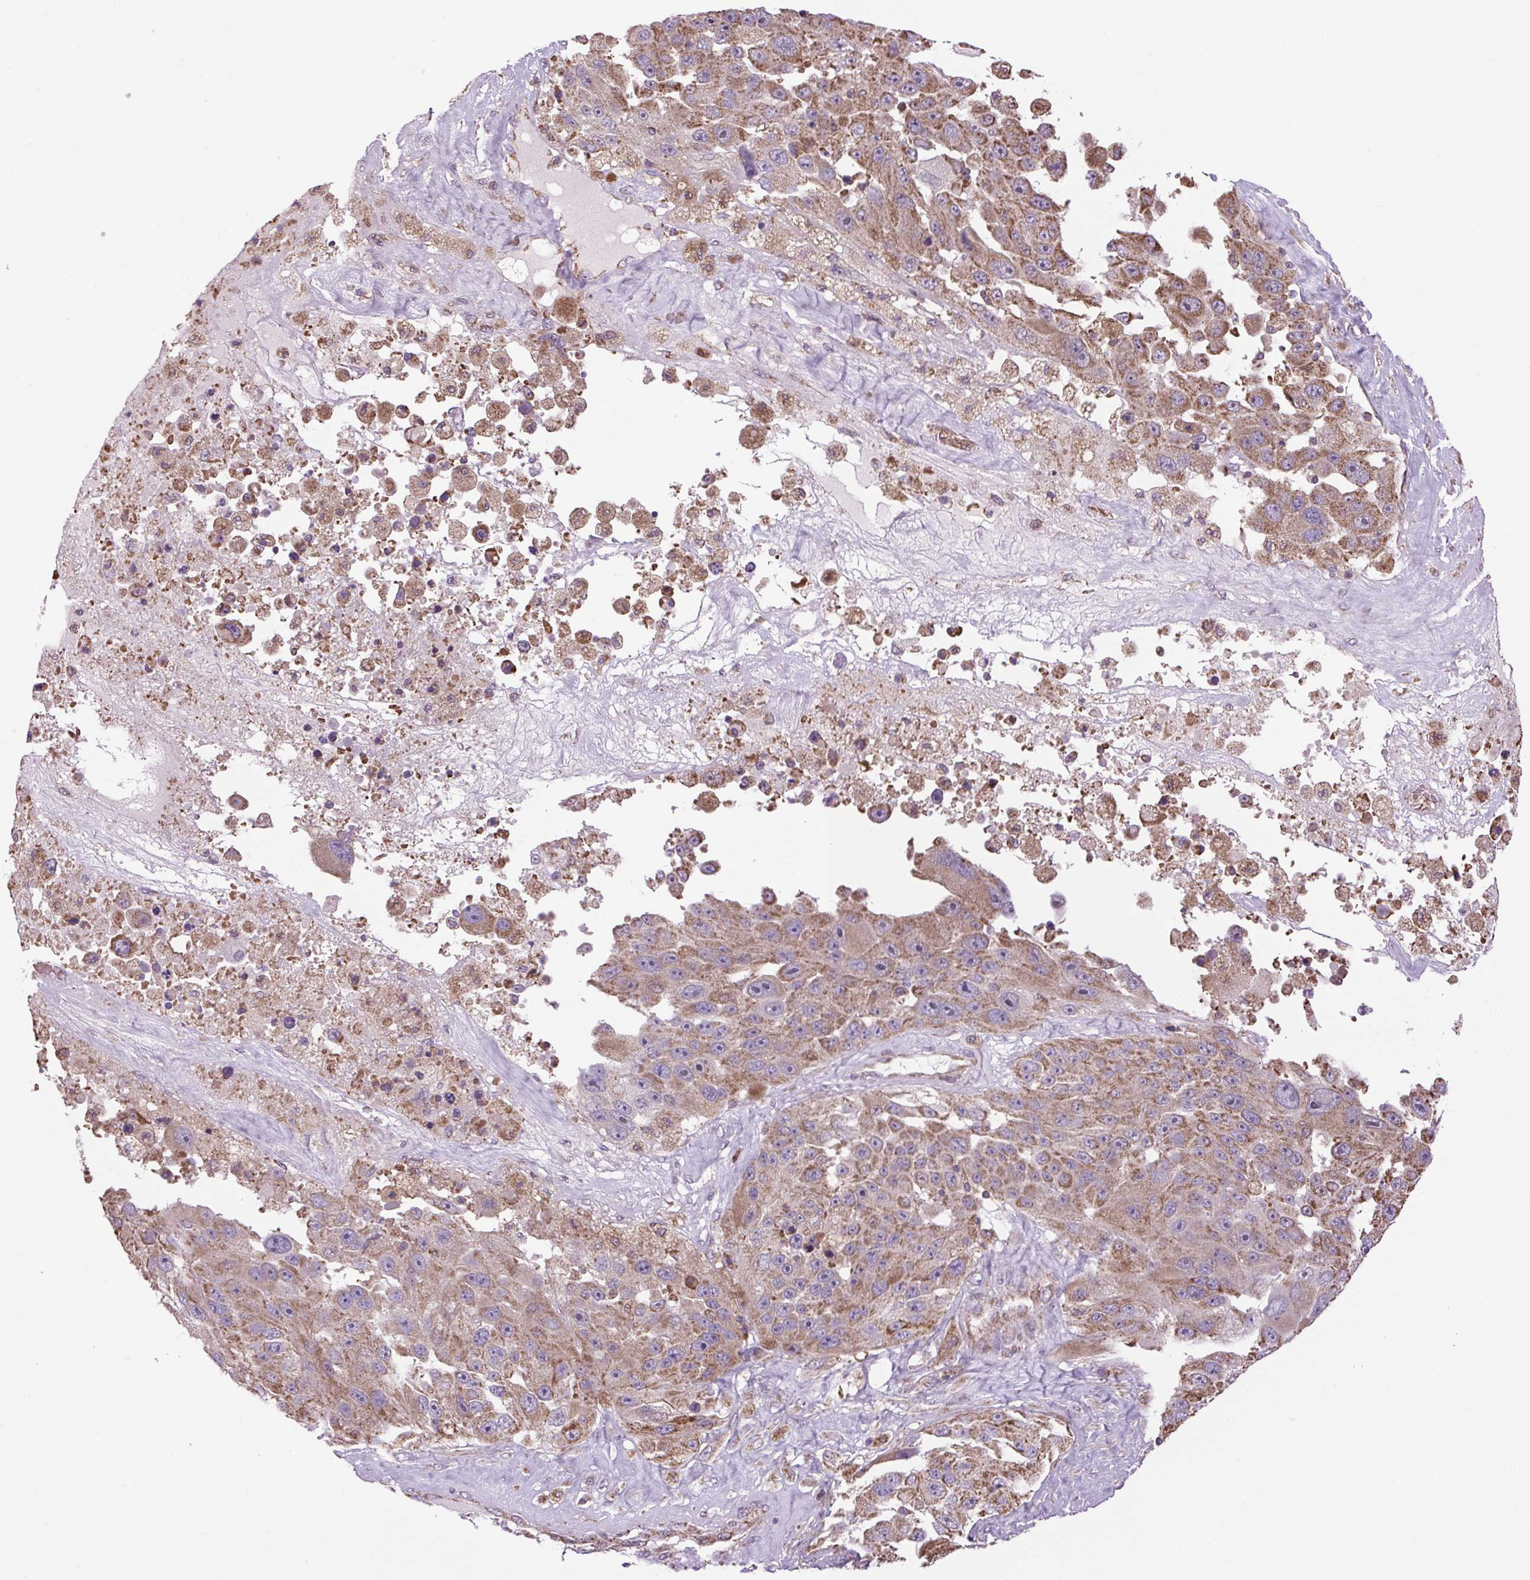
{"staining": {"intensity": "moderate", "quantity": ">75%", "location": "cytoplasmic/membranous"}, "tissue": "melanoma", "cell_type": "Tumor cells", "image_type": "cancer", "snomed": [{"axis": "morphology", "description": "Malignant melanoma, Metastatic site"}, {"axis": "topography", "description": "Lymph node"}], "caption": "Human melanoma stained with a protein marker displays moderate staining in tumor cells.", "gene": "PLCG1", "patient": {"sex": "male", "age": 62}}